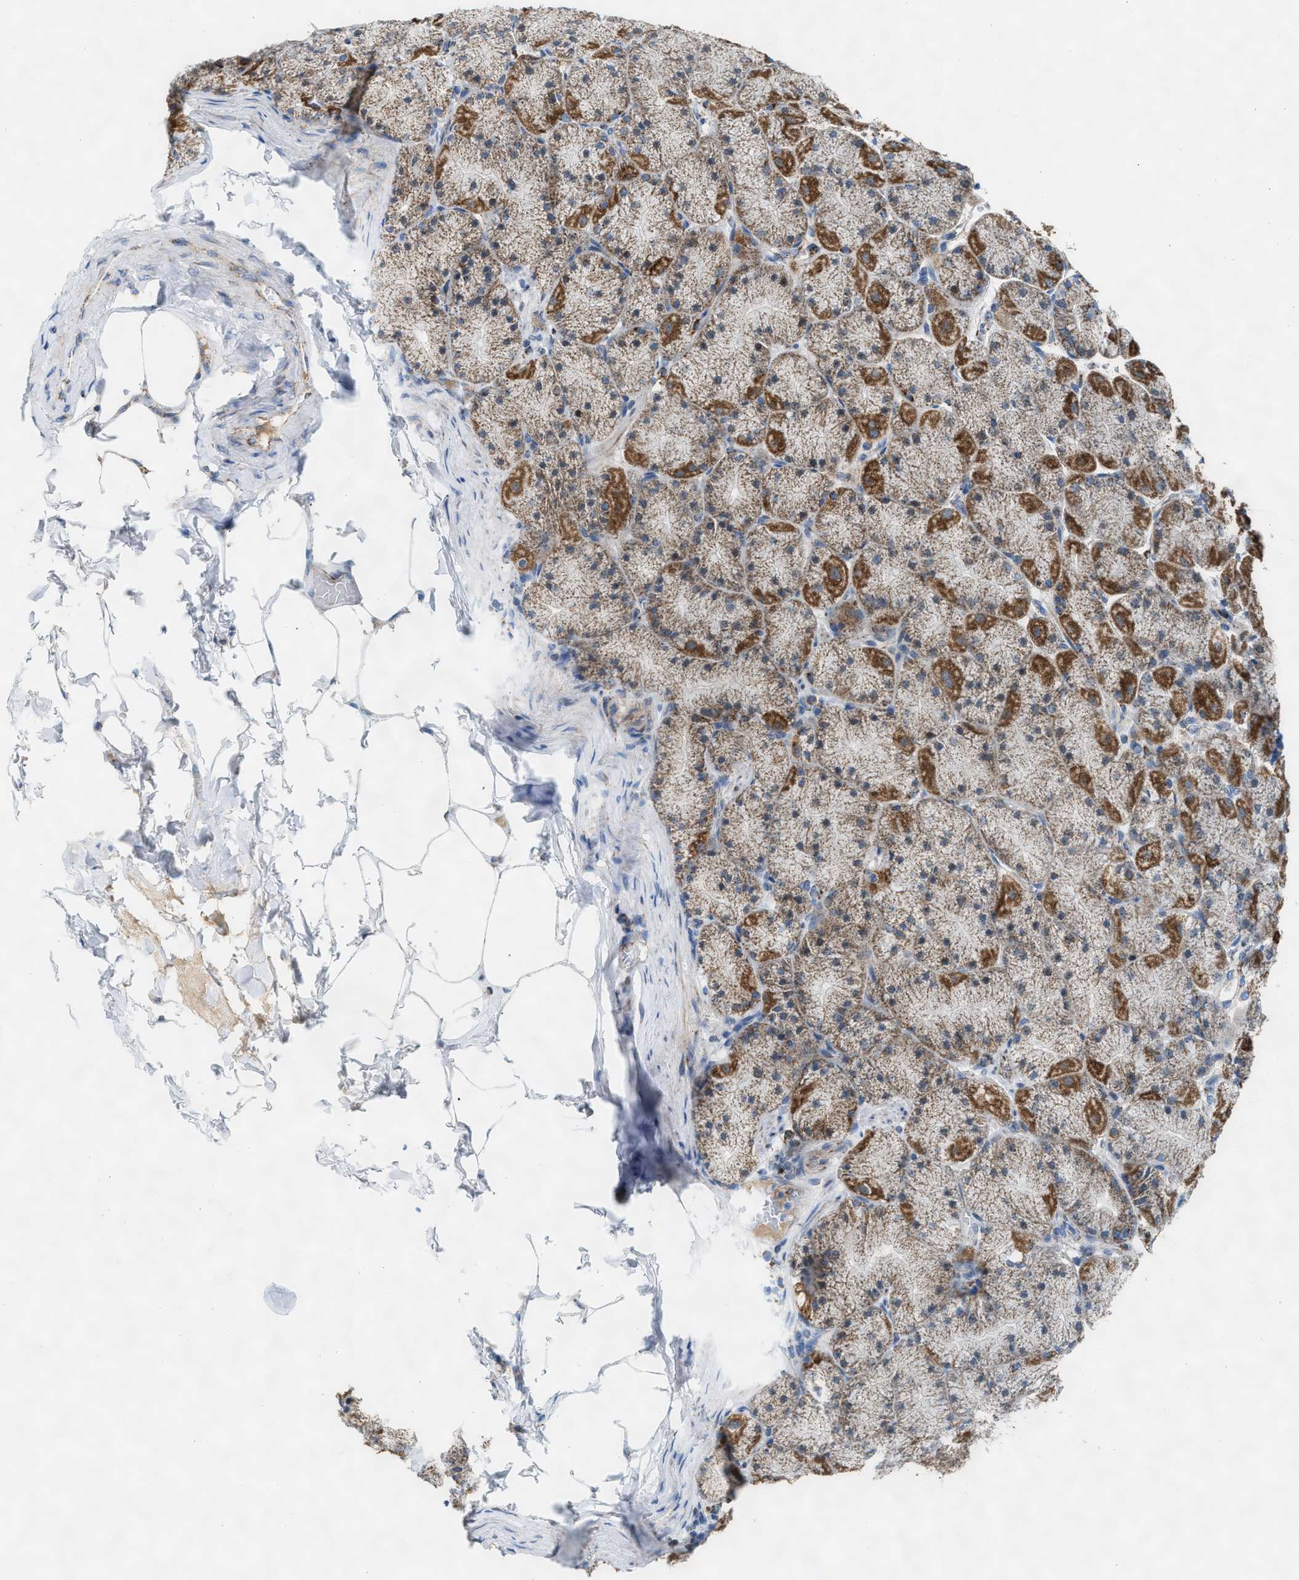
{"staining": {"intensity": "moderate", "quantity": ">75%", "location": "cytoplasmic/membranous"}, "tissue": "stomach", "cell_type": "Glandular cells", "image_type": "normal", "snomed": [{"axis": "morphology", "description": "Normal tissue, NOS"}, {"axis": "topography", "description": "Stomach, upper"}], "caption": "Moderate cytoplasmic/membranous protein positivity is present in about >75% of glandular cells in stomach. (IHC, brightfield microscopy, high magnification).", "gene": "PMPCA", "patient": {"sex": "female", "age": 56}}